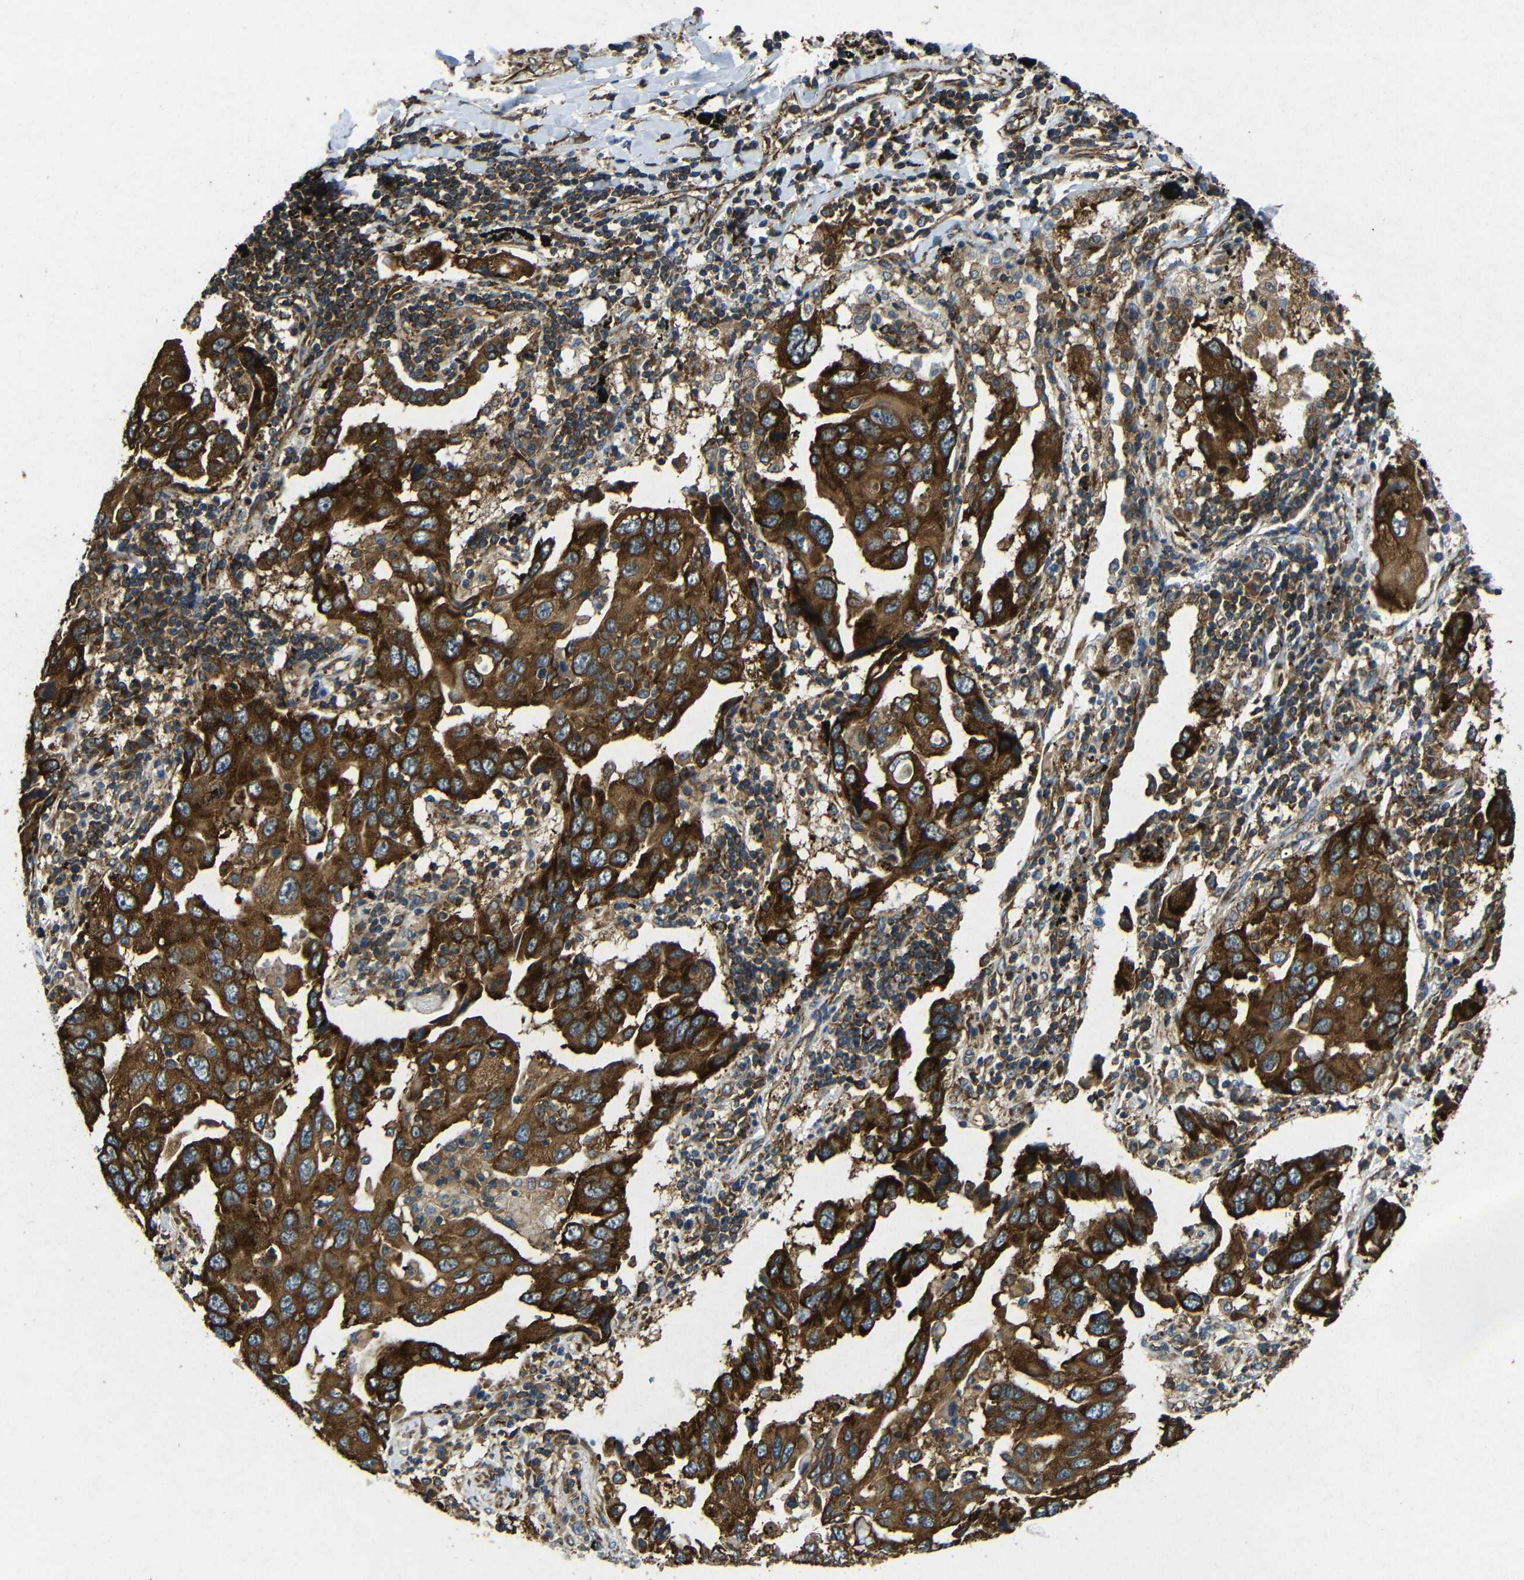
{"staining": {"intensity": "strong", "quantity": ">75%", "location": "cytoplasmic/membranous"}, "tissue": "lung cancer", "cell_type": "Tumor cells", "image_type": "cancer", "snomed": [{"axis": "morphology", "description": "Adenocarcinoma, NOS"}, {"axis": "topography", "description": "Lung"}], "caption": "About >75% of tumor cells in lung cancer reveal strong cytoplasmic/membranous protein positivity as visualized by brown immunohistochemical staining.", "gene": "BTF3", "patient": {"sex": "female", "age": 65}}